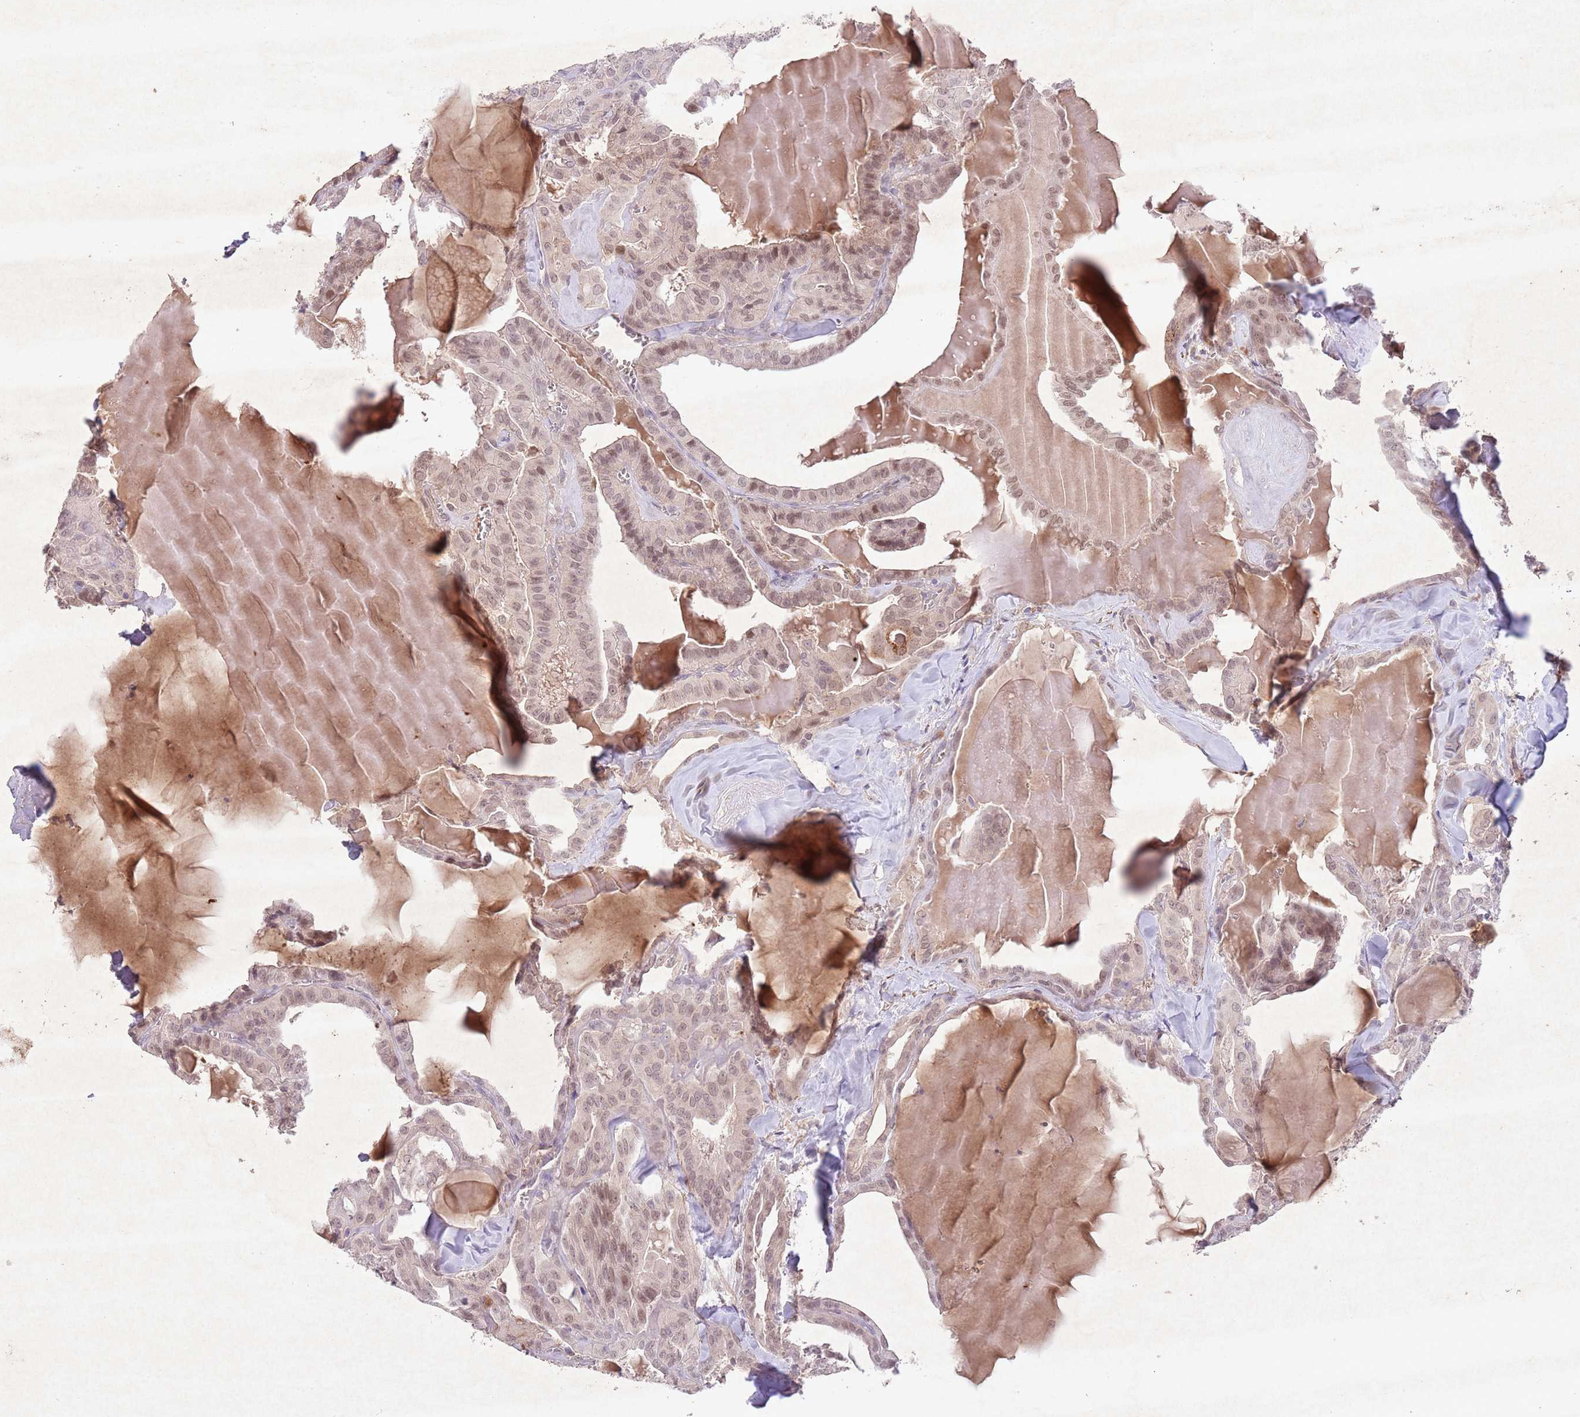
{"staining": {"intensity": "moderate", "quantity": ">75%", "location": "nuclear"}, "tissue": "thyroid cancer", "cell_type": "Tumor cells", "image_type": "cancer", "snomed": [{"axis": "morphology", "description": "Papillary adenocarcinoma, NOS"}, {"axis": "topography", "description": "Thyroid gland"}], "caption": "DAB immunohistochemical staining of thyroid cancer displays moderate nuclear protein positivity in about >75% of tumor cells.", "gene": "CCNI", "patient": {"sex": "male", "age": 52}}